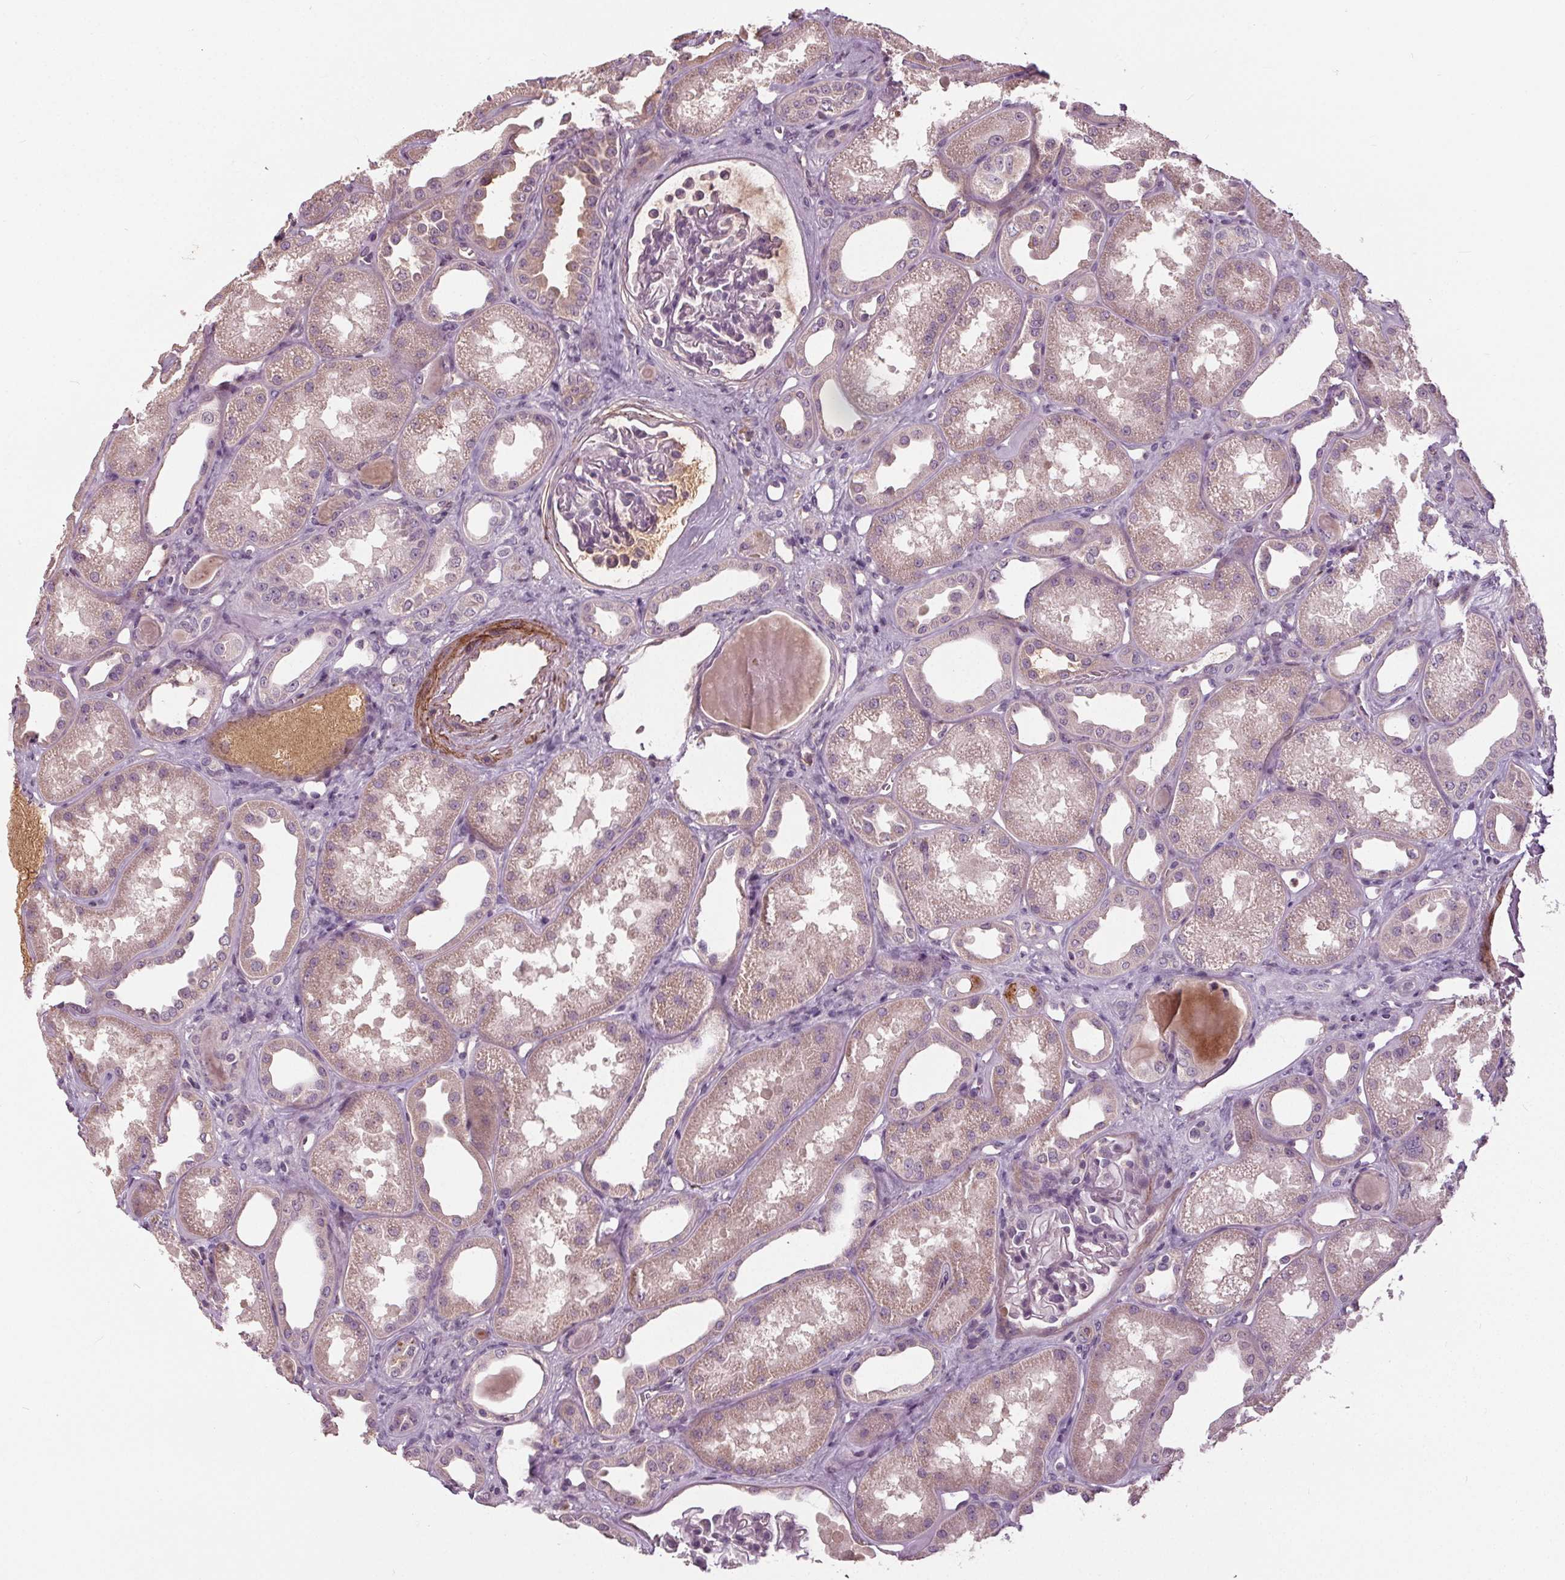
{"staining": {"intensity": "negative", "quantity": "none", "location": "none"}, "tissue": "kidney", "cell_type": "Cells in glomeruli", "image_type": "normal", "snomed": [{"axis": "morphology", "description": "Normal tissue, NOS"}, {"axis": "topography", "description": "Kidney"}], "caption": "Cells in glomeruli show no significant positivity in unremarkable kidney. (DAB immunohistochemistry (IHC), high magnification).", "gene": "PDGFD", "patient": {"sex": "male", "age": 61}}